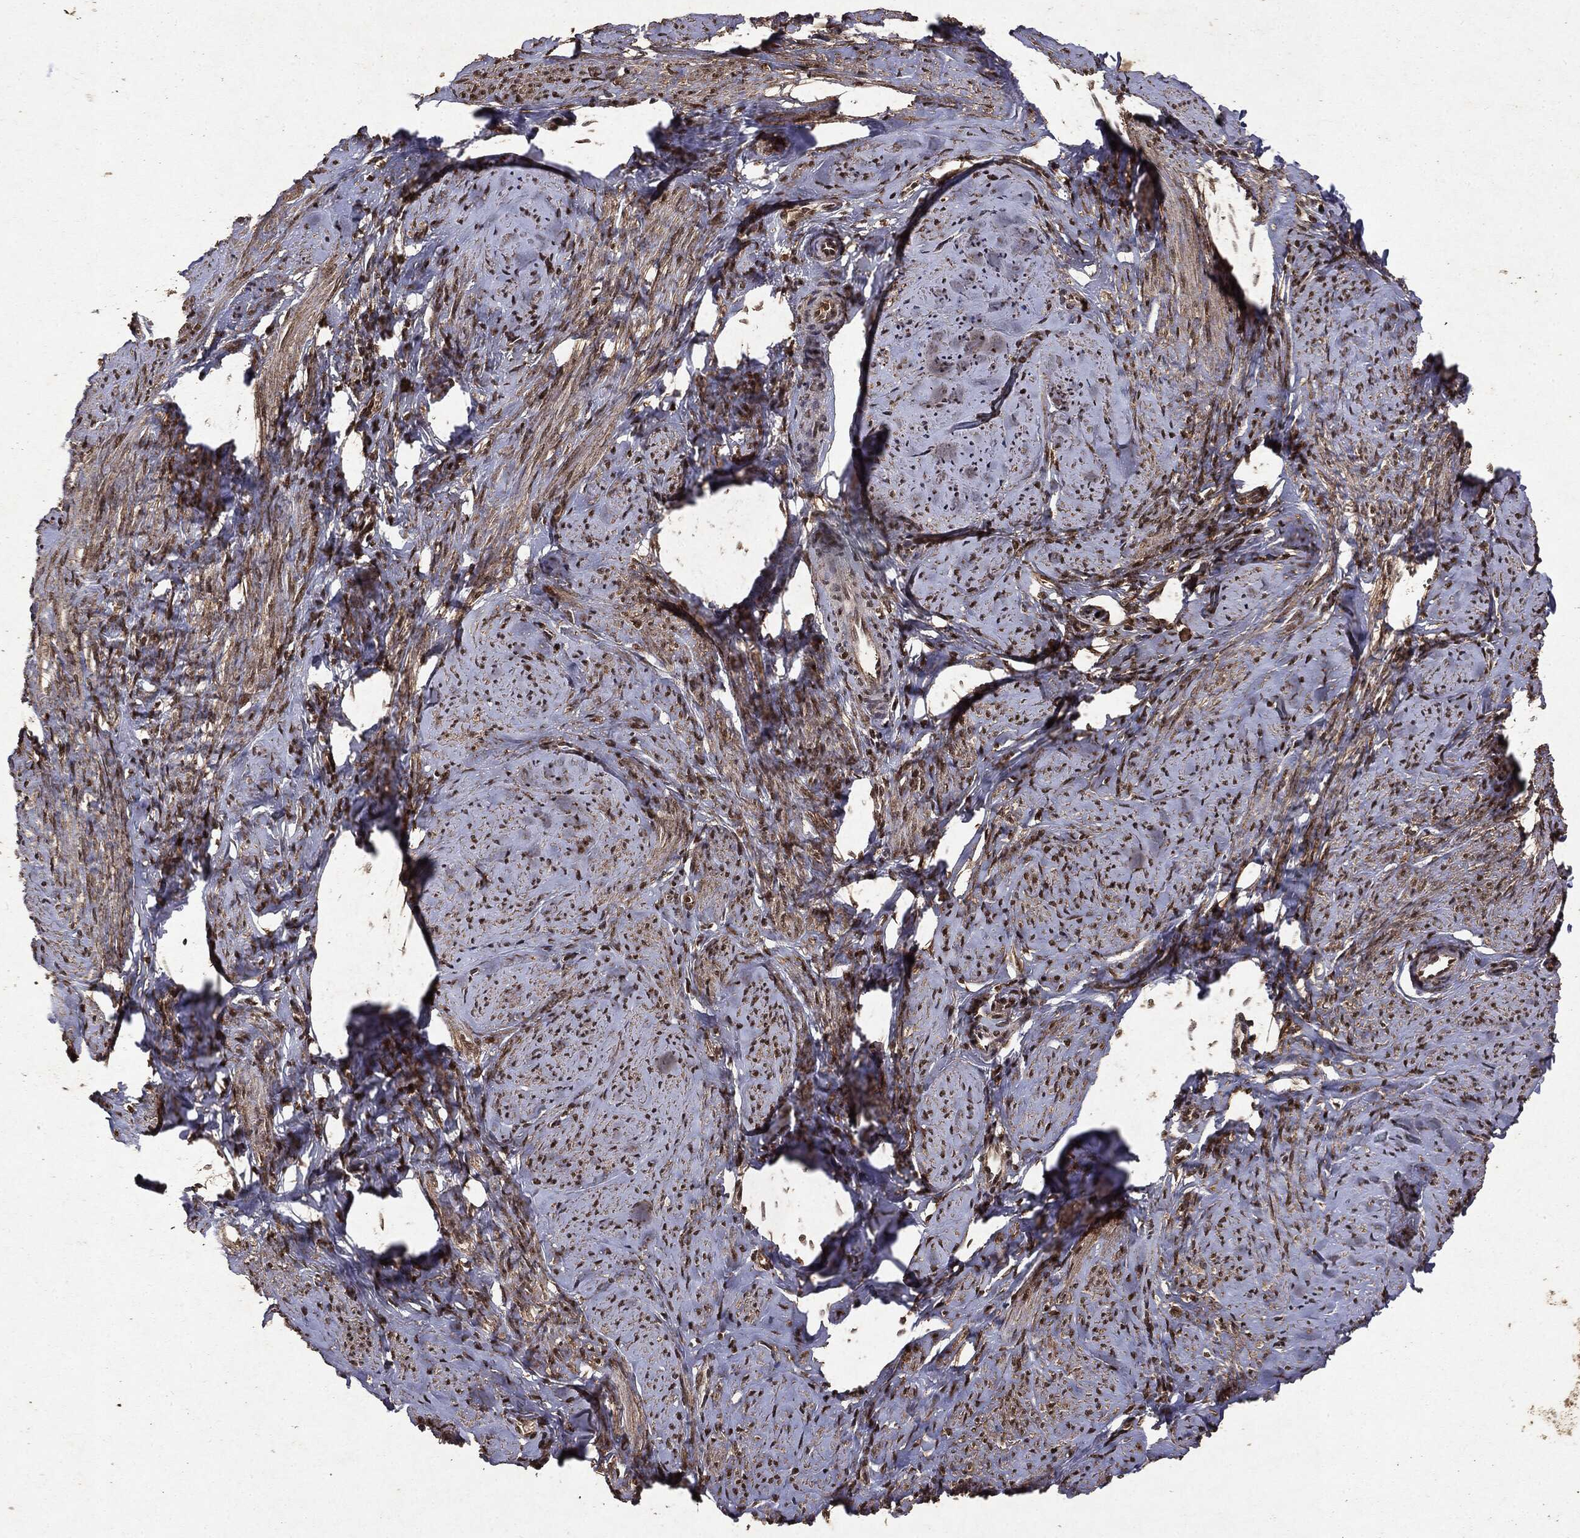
{"staining": {"intensity": "moderate", "quantity": ">75%", "location": "nuclear"}, "tissue": "smooth muscle", "cell_type": "Smooth muscle cells", "image_type": "normal", "snomed": [{"axis": "morphology", "description": "Normal tissue, NOS"}, {"axis": "topography", "description": "Smooth muscle"}], "caption": "IHC of benign smooth muscle demonstrates medium levels of moderate nuclear positivity in approximately >75% of smooth muscle cells. (DAB IHC with brightfield microscopy, high magnification).", "gene": "PEBP1", "patient": {"sex": "female", "age": 48}}